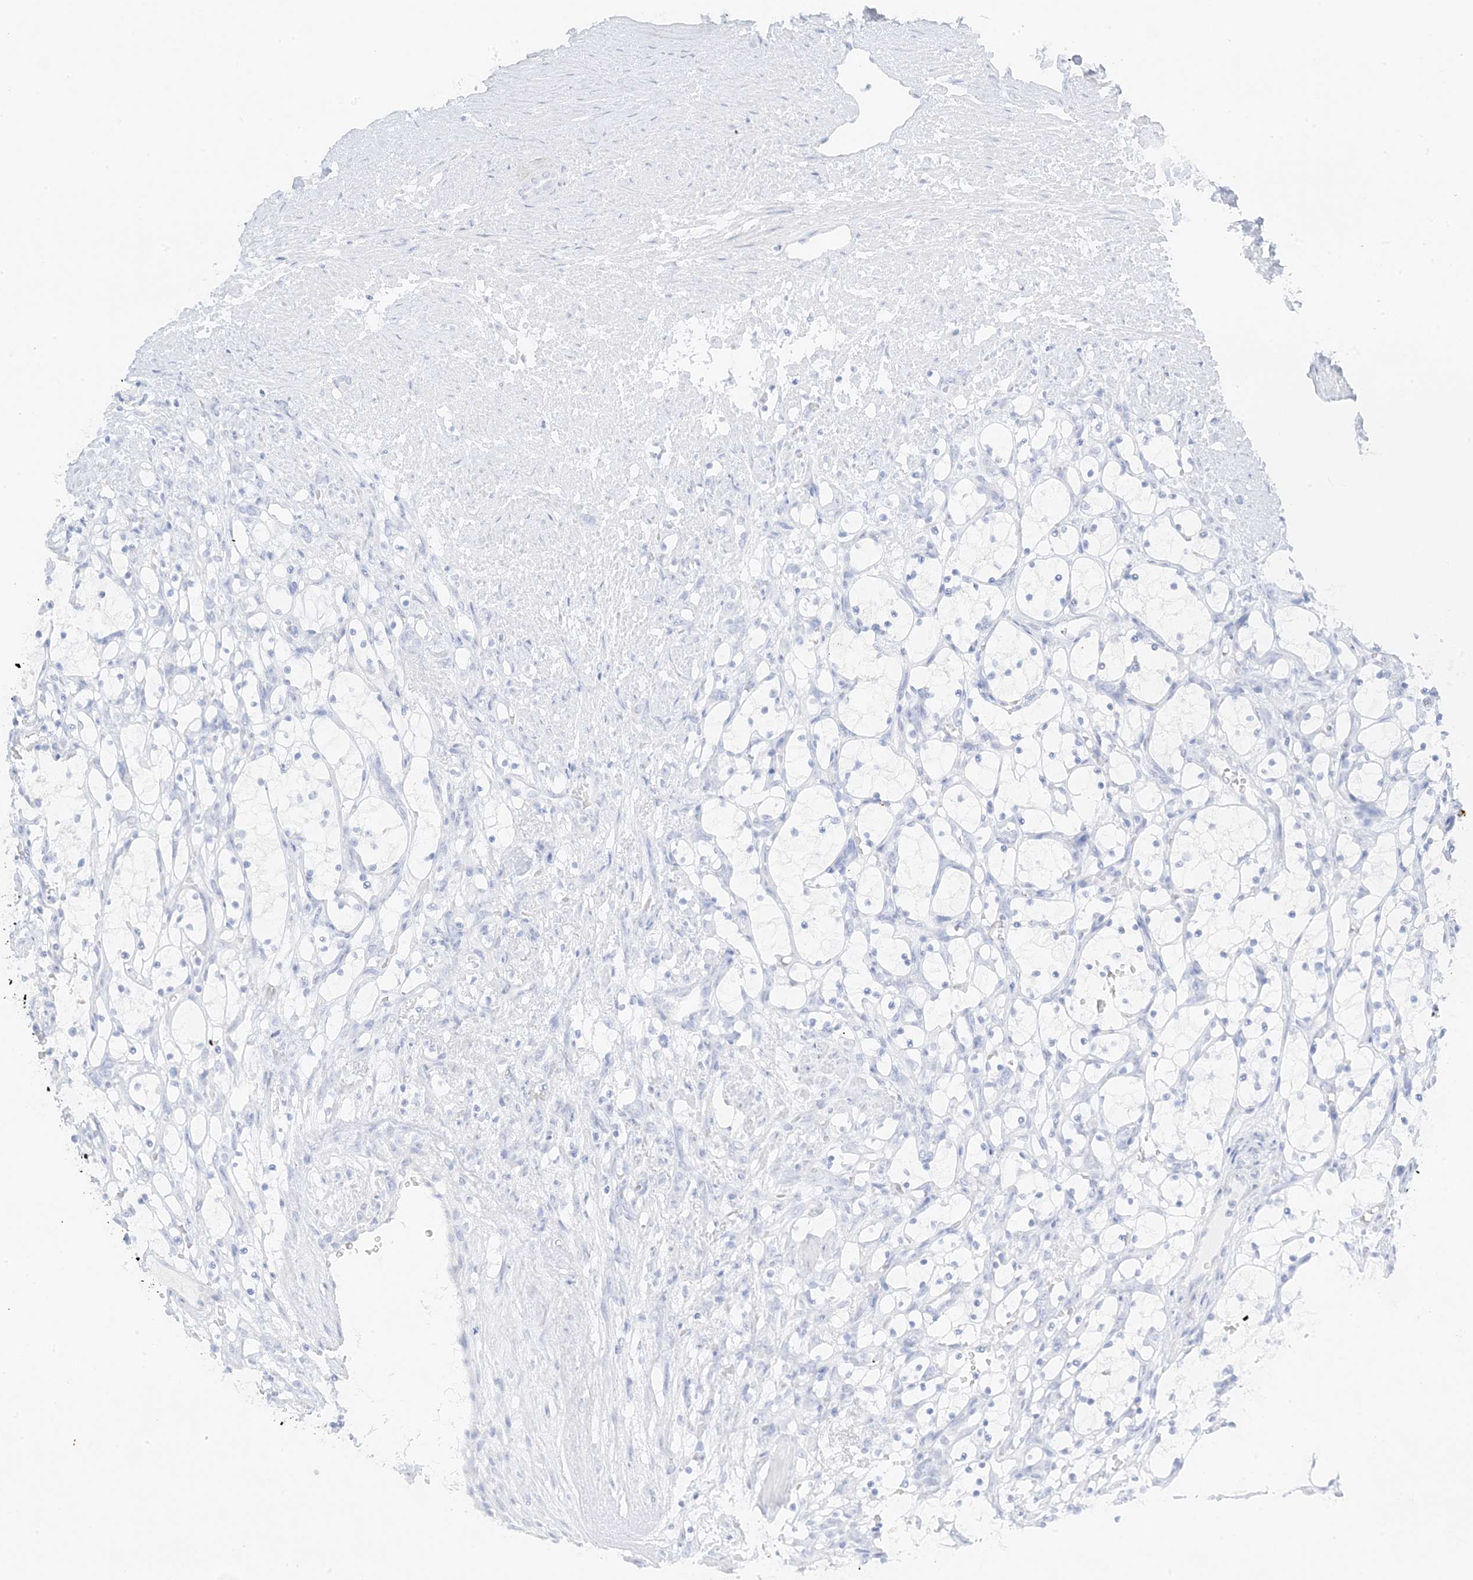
{"staining": {"intensity": "negative", "quantity": "none", "location": "none"}, "tissue": "renal cancer", "cell_type": "Tumor cells", "image_type": "cancer", "snomed": [{"axis": "morphology", "description": "Adenocarcinoma, NOS"}, {"axis": "topography", "description": "Kidney"}], "caption": "The immunohistochemistry micrograph has no significant positivity in tumor cells of adenocarcinoma (renal) tissue.", "gene": "SLC22A13", "patient": {"sex": "female", "age": 69}}